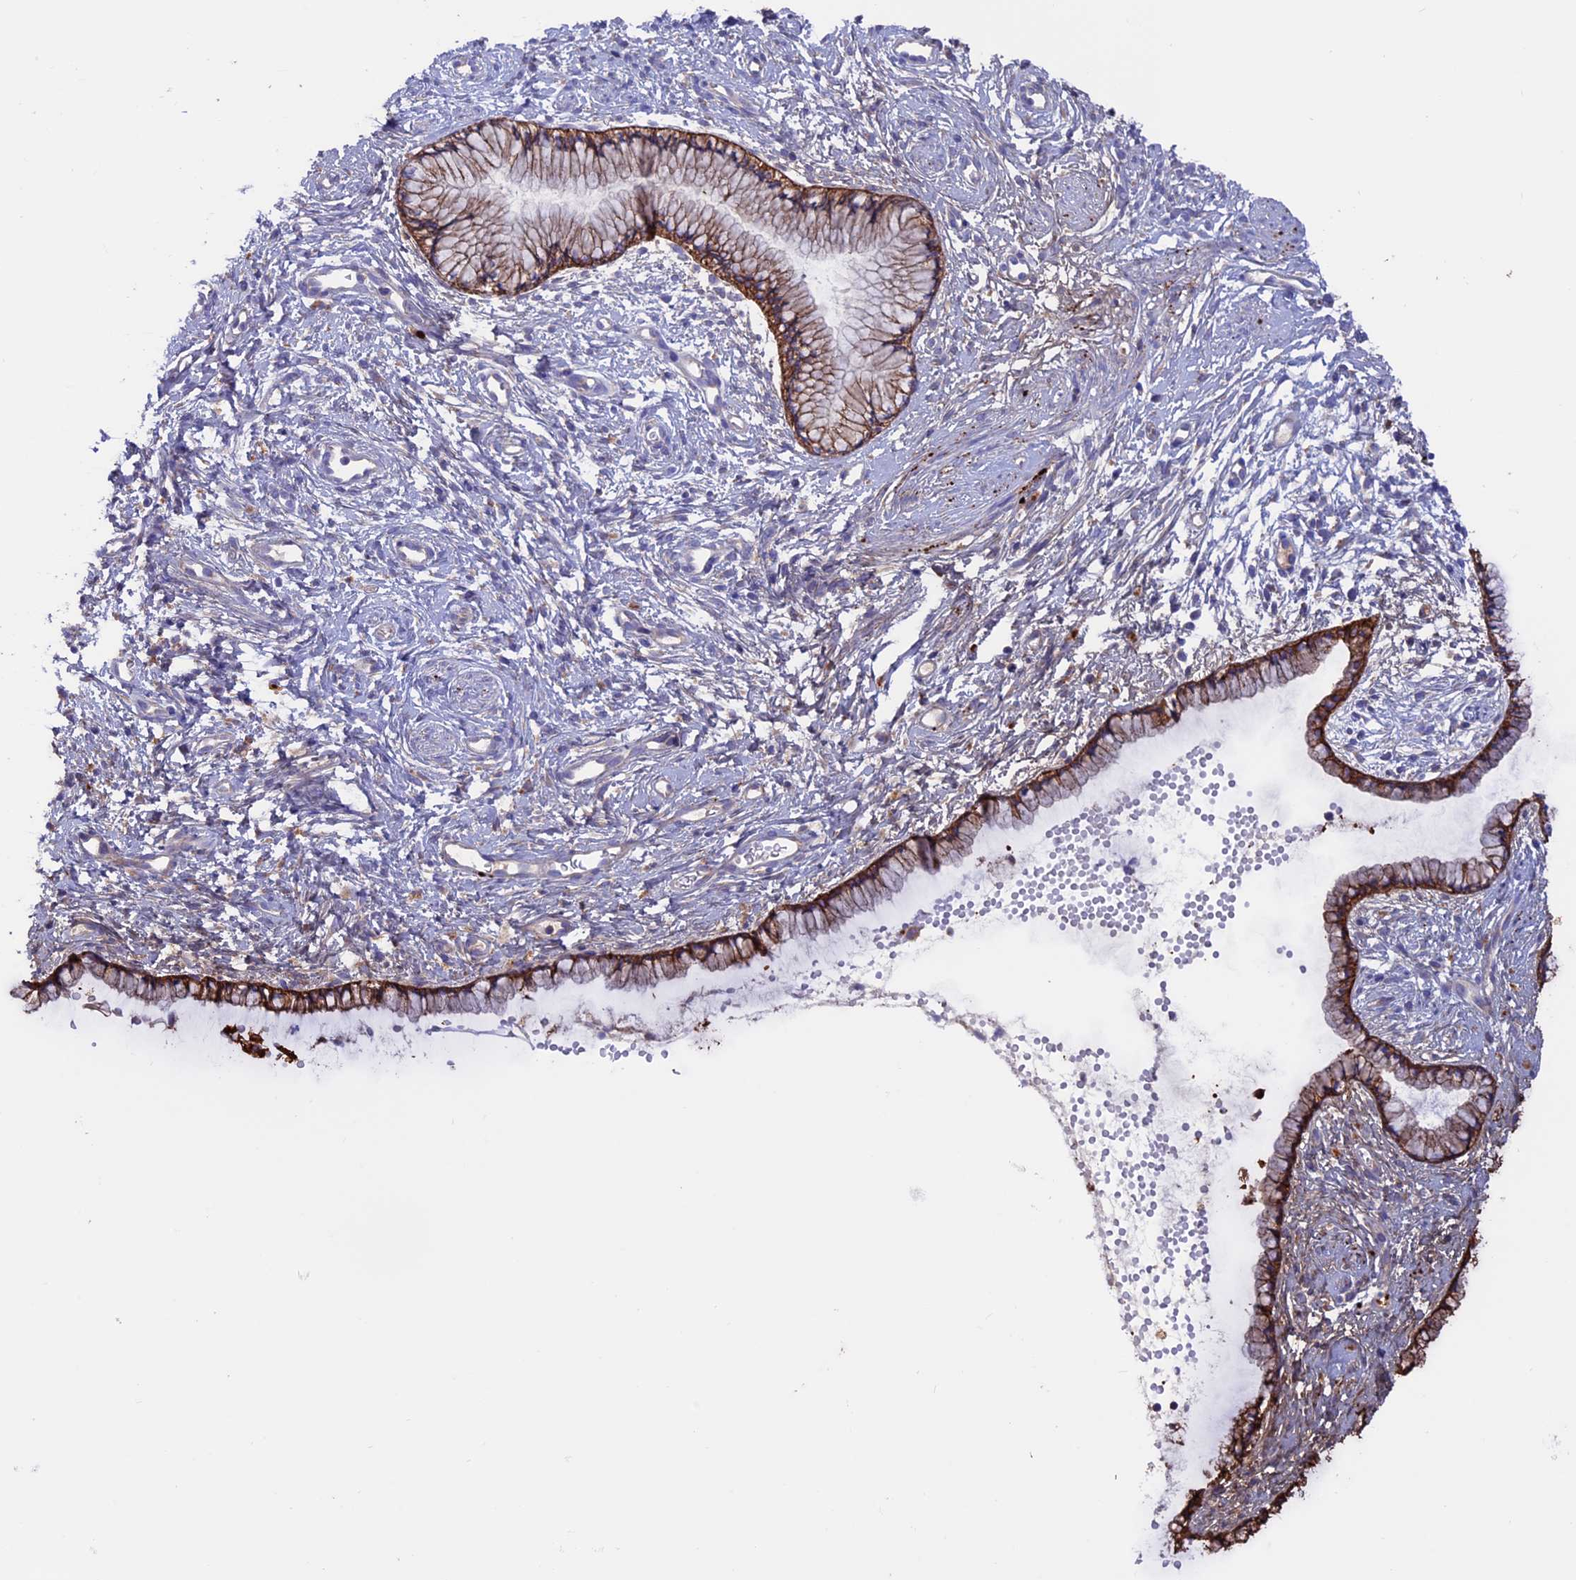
{"staining": {"intensity": "strong", "quantity": "25%-75%", "location": "cytoplasmic/membranous"}, "tissue": "cervix", "cell_type": "Glandular cells", "image_type": "normal", "snomed": [{"axis": "morphology", "description": "Normal tissue, NOS"}, {"axis": "topography", "description": "Cervix"}], "caption": "Brown immunohistochemical staining in benign cervix demonstrates strong cytoplasmic/membranous expression in approximately 25%-75% of glandular cells. (DAB = brown stain, brightfield microscopy at high magnification).", "gene": "PTPN9", "patient": {"sex": "female", "age": 57}}